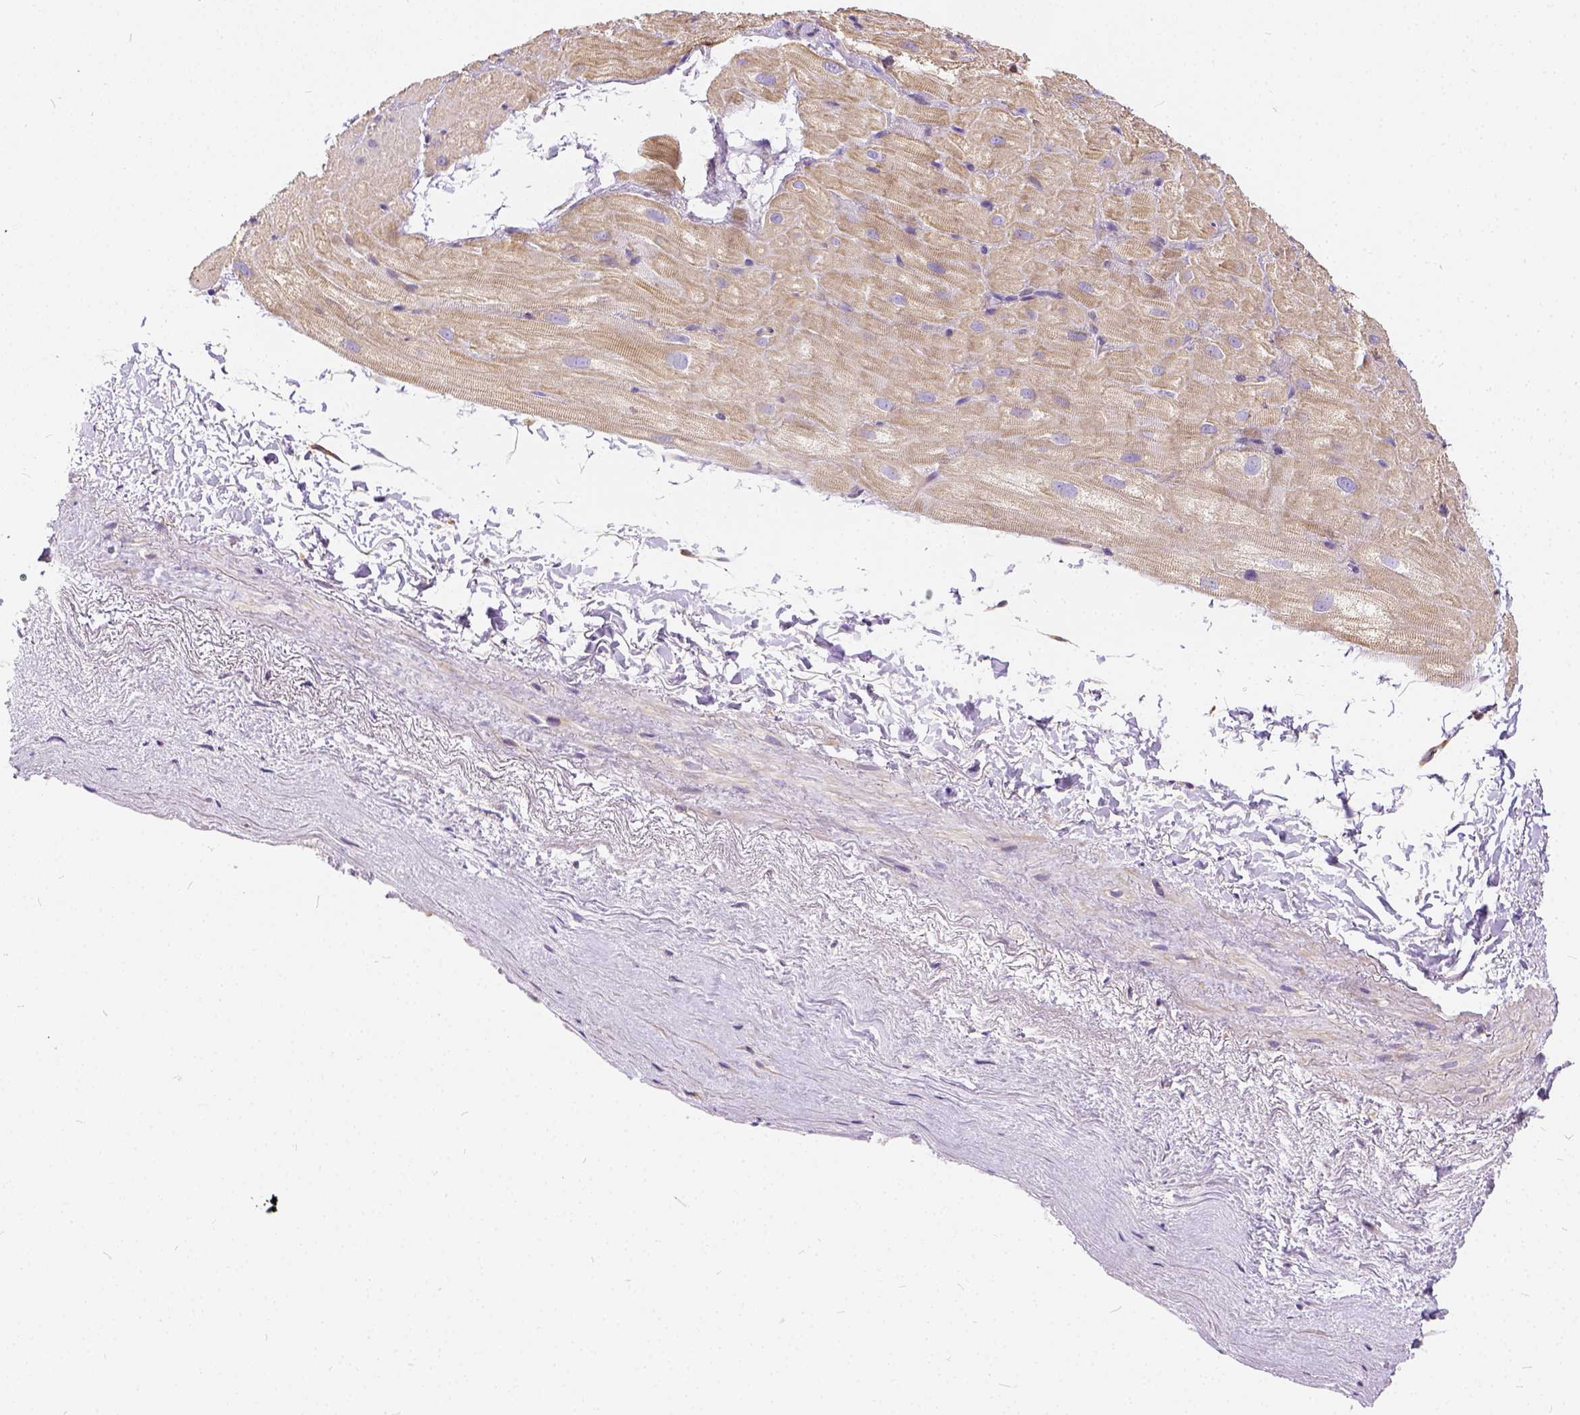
{"staining": {"intensity": "moderate", "quantity": "25%-75%", "location": "cytoplasmic/membranous"}, "tissue": "heart muscle", "cell_type": "Cardiomyocytes", "image_type": "normal", "snomed": [{"axis": "morphology", "description": "Normal tissue, NOS"}, {"axis": "topography", "description": "Heart"}], "caption": "Protein analysis of benign heart muscle displays moderate cytoplasmic/membranous expression in approximately 25%-75% of cardiomyocytes. Immunohistochemistry (ihc) stains the protein of interest in brown and the nuclei are stained blue.", "gene": "CADM4", "patient": {"sex": "male", "age": 62}}